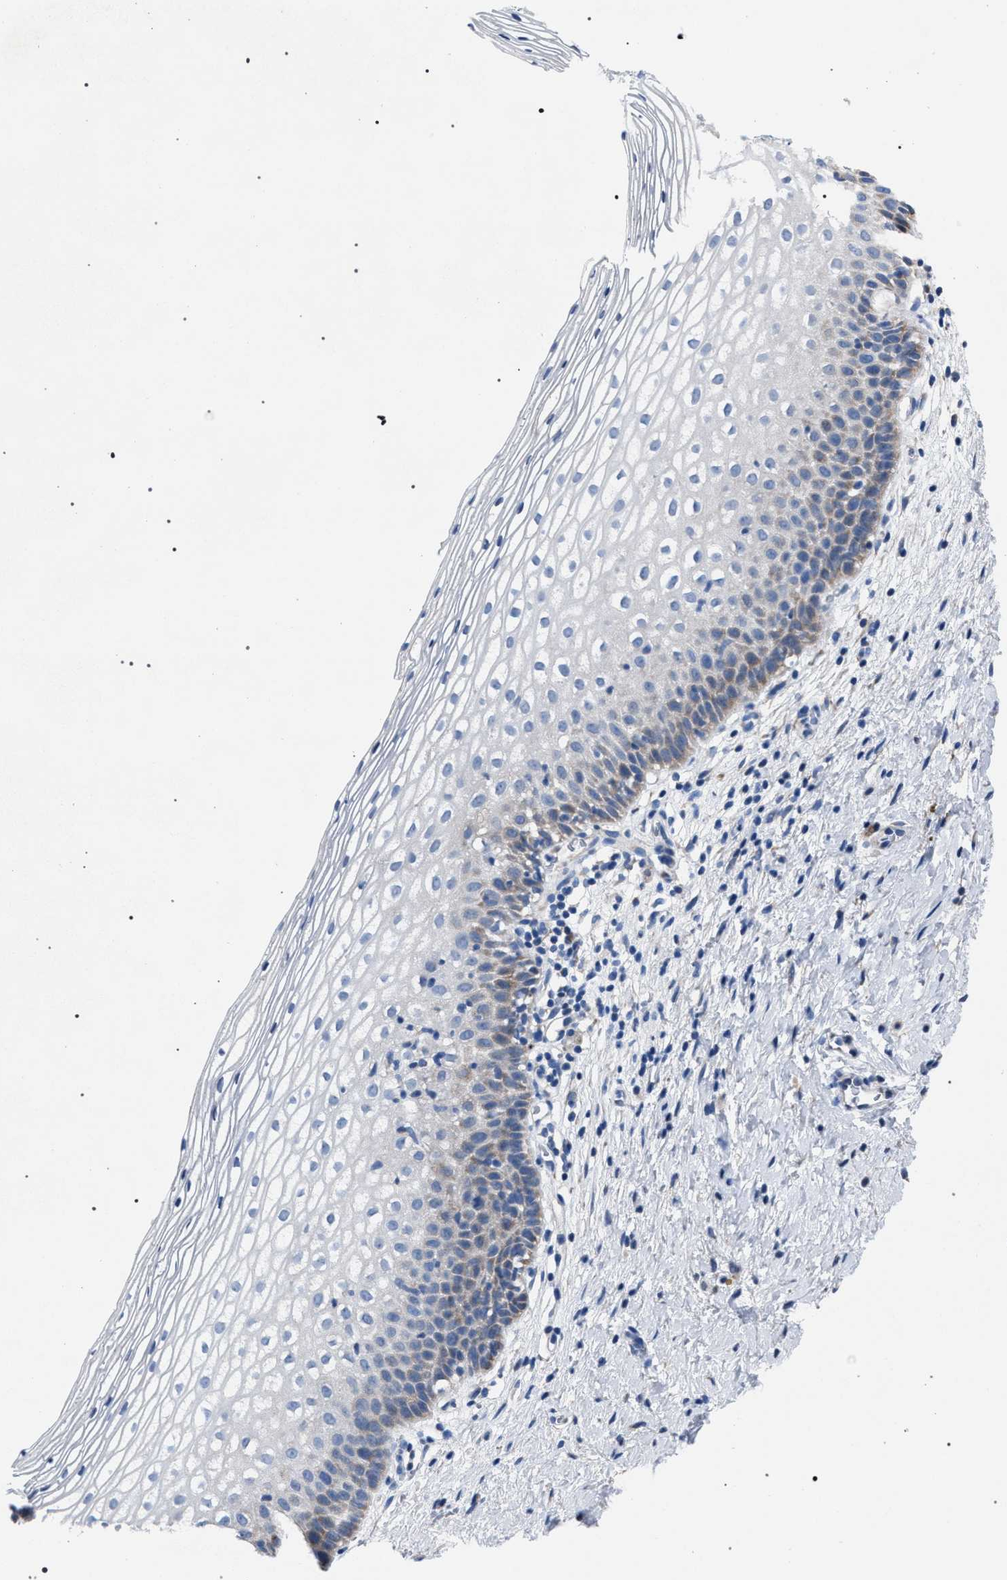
{"staining": {"intensity": "weak", "quantity": "<25%", "location": "cytoplasmic/membranous"}, "tissue": "cervix", "cell_type": "Squamous epithelial cells", "image_type": "normal", "snomed": [{"axis": "morphology", "description": "Normal tissue, NOS"}, {"axis": "topography", "description": "Cervix"}], "caption": "A high-resolution micrograph shows immunohistochemistry staining of benign cervix, which demonstrates no significant positivity in squamous epithelial cells. The staining is performed using DAB (3,3'-diaminobenzidine) brown chromogen with nuclei counter-stained in using hematoxylin.", "gene": "CRYZ", "patient": {"sex": "female", "age": 72}}